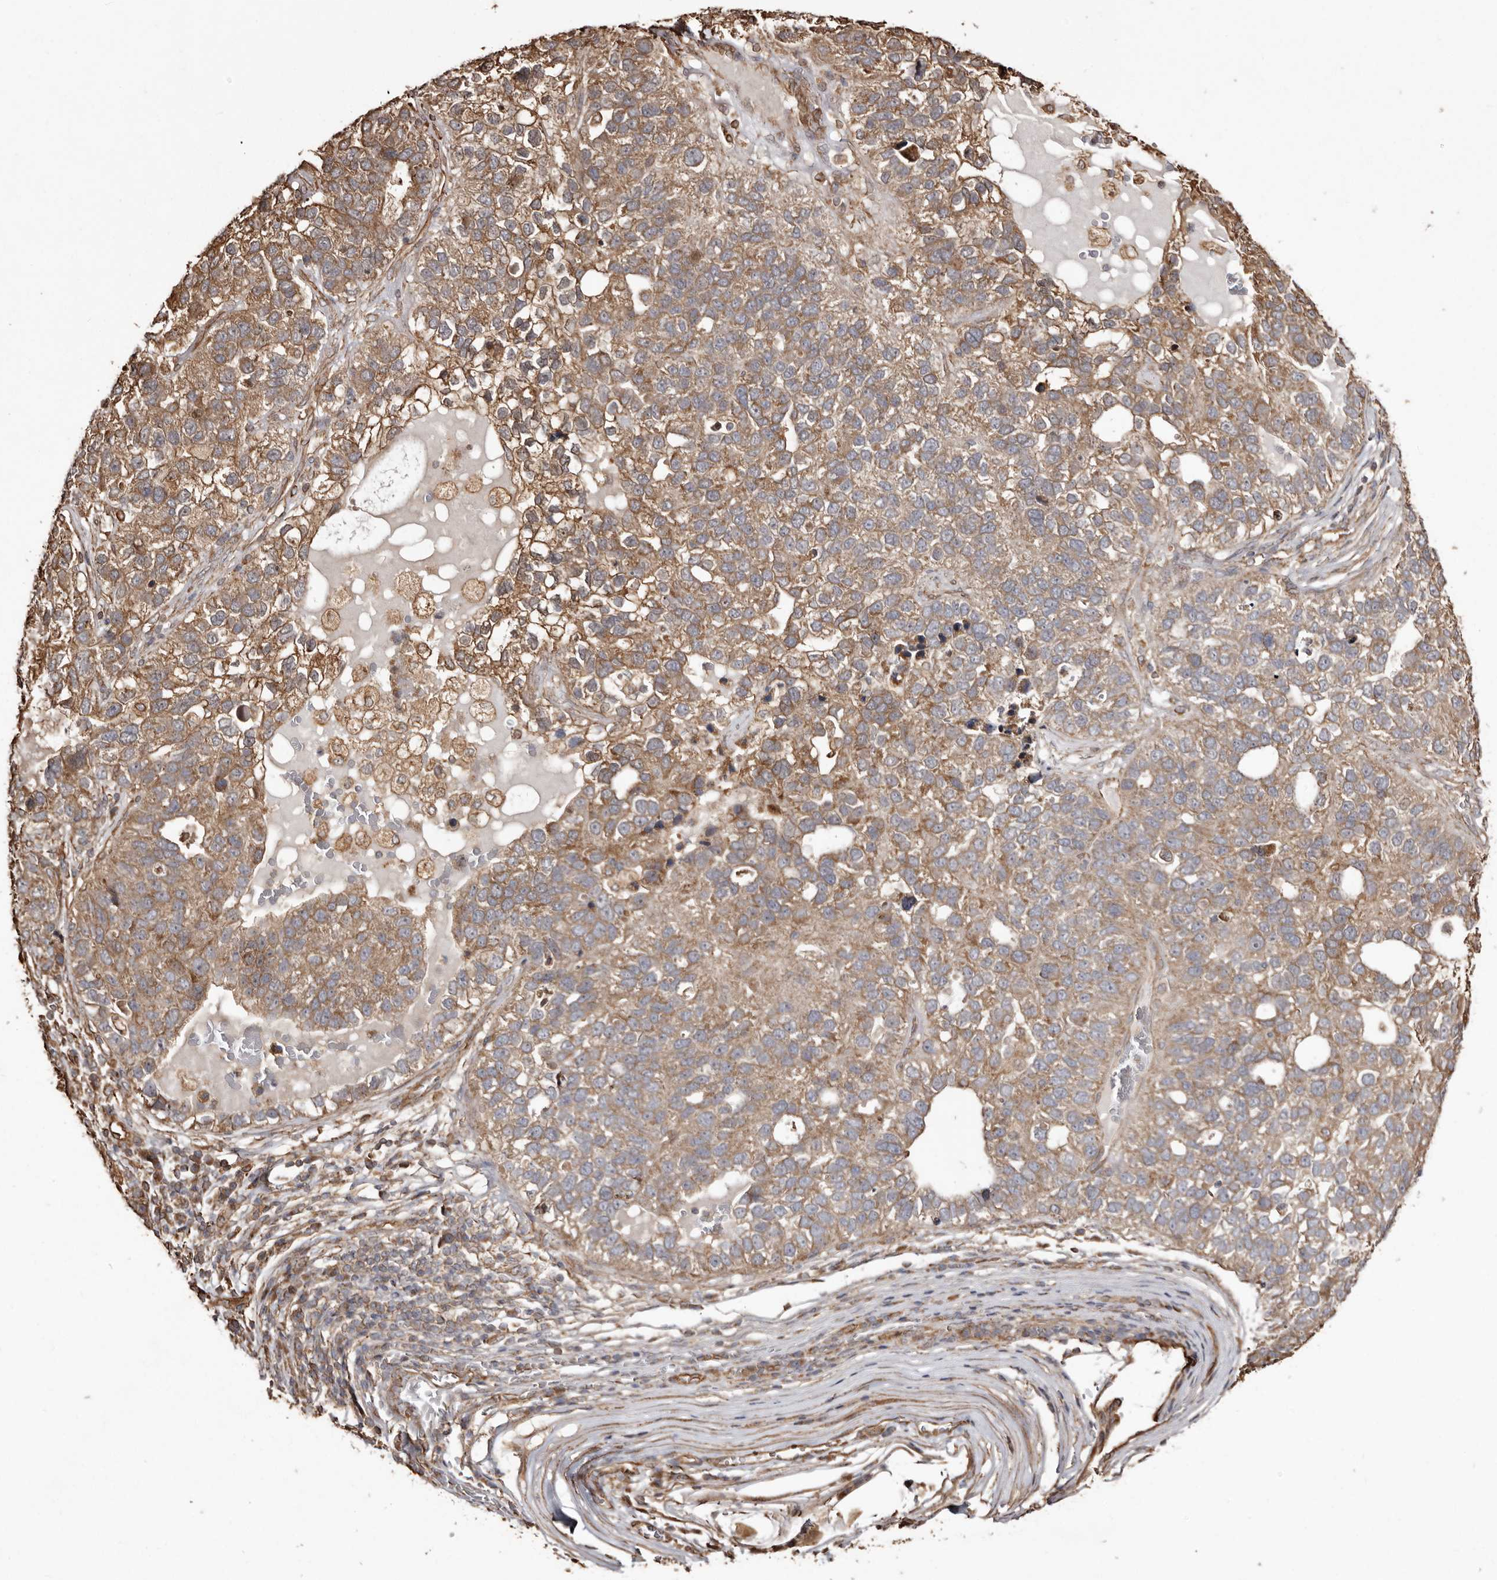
{"staining": {"intensity": "moderate", "quantity": ">75%", "location": "cytoplasmic/membranous"}, "tissue": "pancreatic cancer", "cell_type": "Tumor cells", "image_type": "cancer", "snomed": [{"axis": "morphology", "description": "Adenocarcinoma, NOS"}, {"axis": "topography", "description": "Pancreas"}], "caption": "Pancreatic adenocarcinoma stained for a protein (brown) exhibits moderate cytoplasmic/membranous positive staining in about >75% of tumor cells.", "gene": "MACC1", "patient": {"sex": "female", "age": 61}}